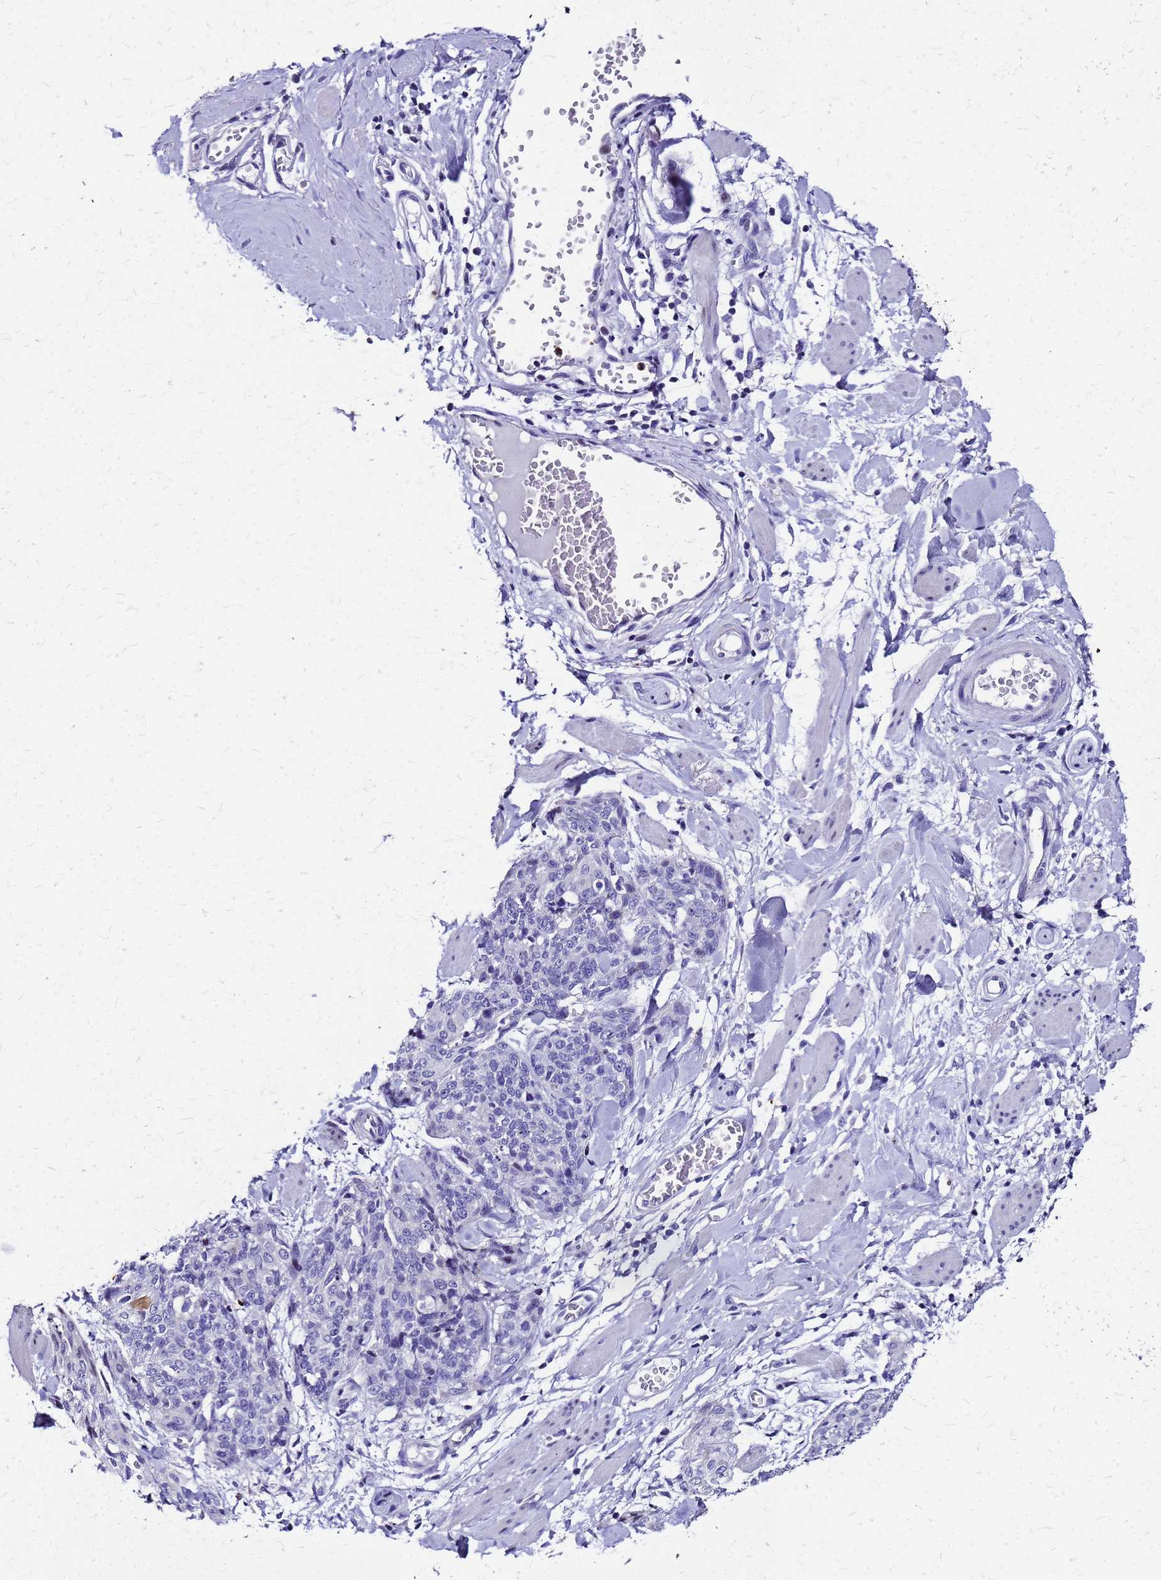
{"staining": {"intensity": "negative", "quantity": "none", "location": "none"}, "tissue": "skin cancer", "cell_type": "Tumor cells", "image_type": "cancer", "snomed": [{"axis": "morphology", "description": "Squamous cell carcinoma, NOS"}, {"axis": "topography", "description": "Skin"}, {"axis": "topography", "description": "Vulva"}], "caption": "Squamous cell carcinoma (skin) was stained to show a protein in brown. There is no significant expression in tumor cells.", "gene": "SMIM21", "patient": {"sex": "female", "age": 85}}